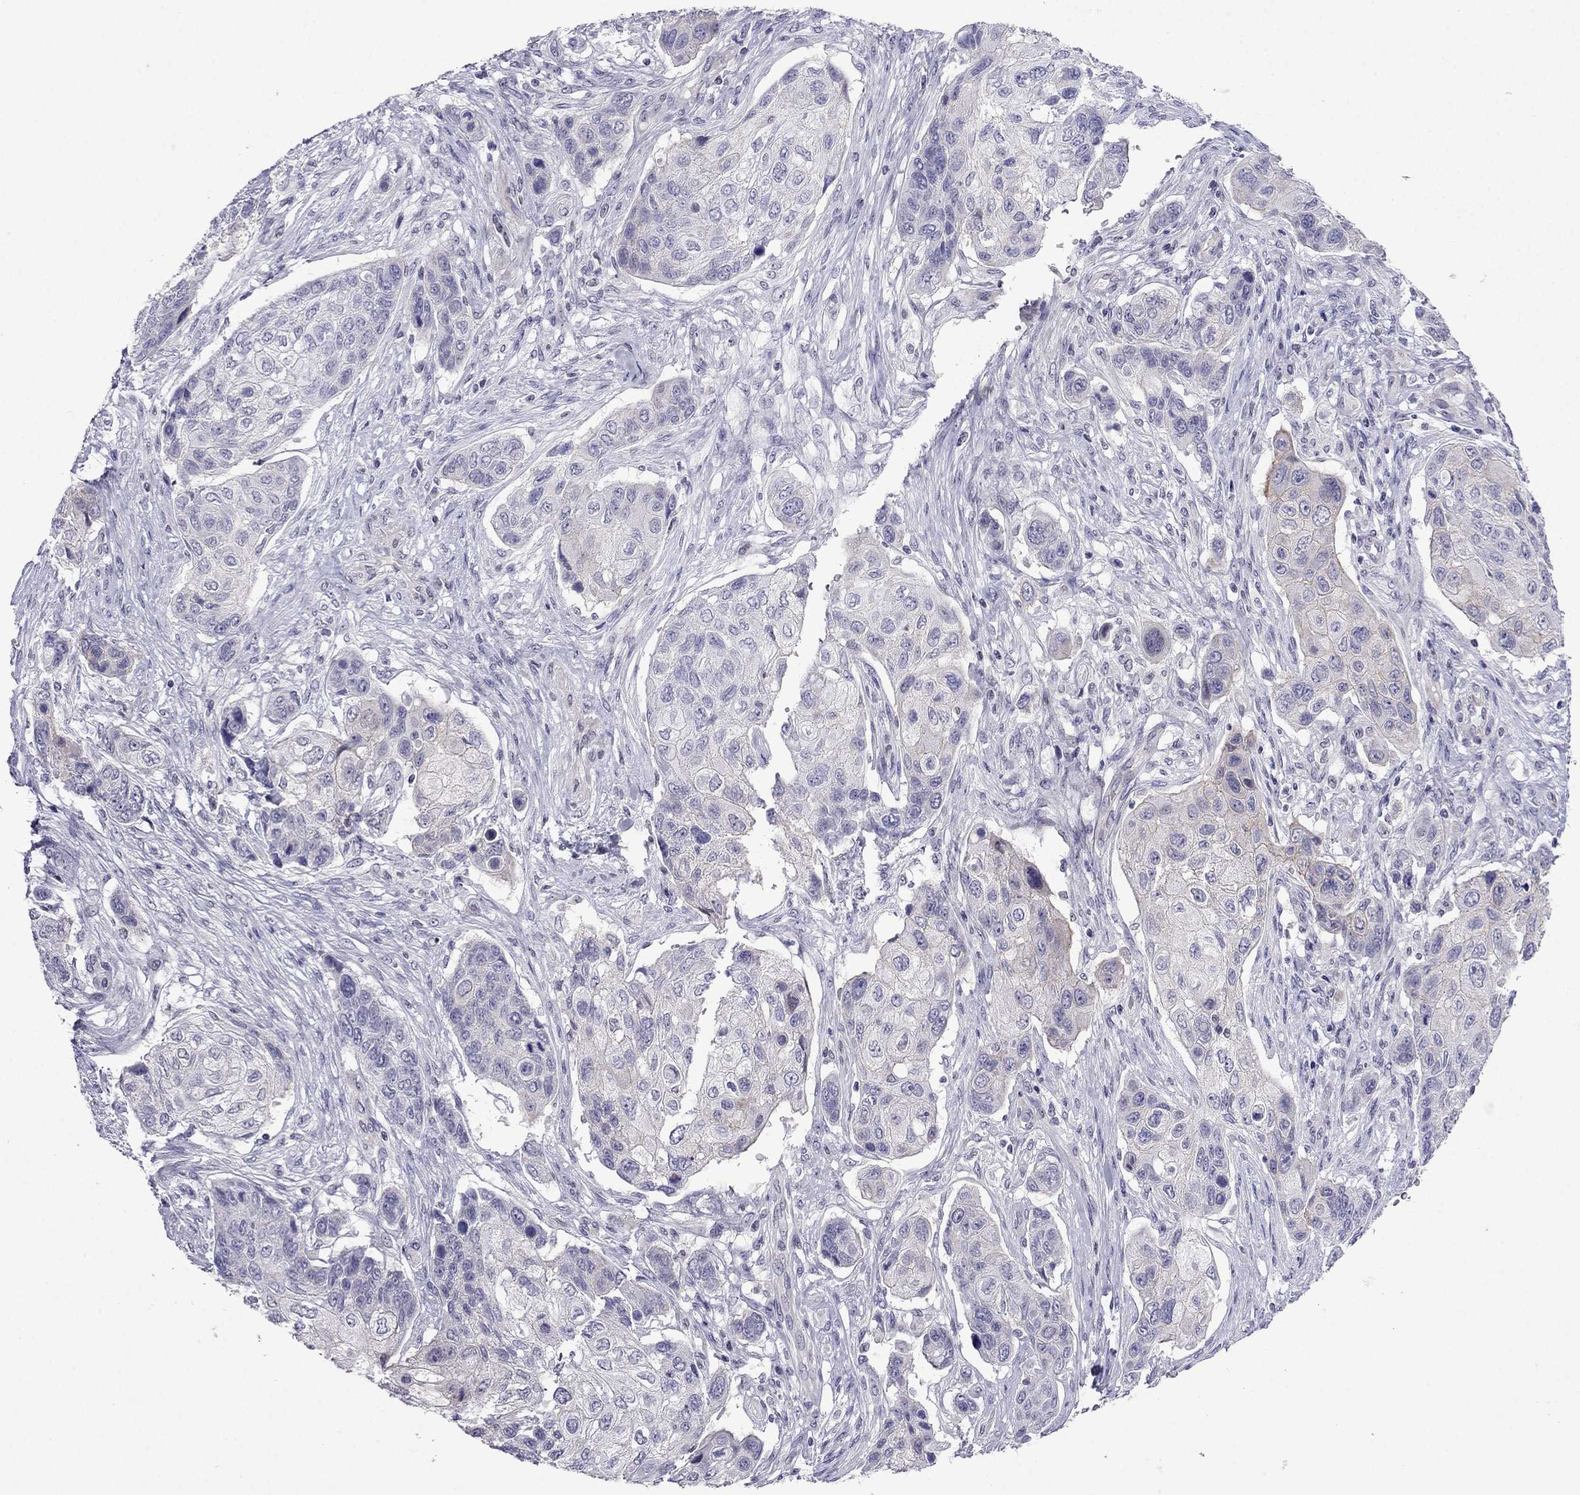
{"staining": {"intensity": "weak", "quantity": "<25%", "location": "cytoplasmic/membranous"}, "tissue": "lung cancer", "cell_type": "Tumor cells", "image_type": "cancer", "snomed": [{"axis": "morphology", "description": "Normal tissue, NOS"}, {"axis": "morphology", "description": "Squamous cell carcinoma, NOS"}, {"axis": "topography", "description": "Bronchus"}, {"axis": "topography", "description": "Lung"}], "caption": "Micrograph shows no significant protein staining in tumor cells of squamous cell carcinoma (lung).", "gene": "POM121L12", "patient": {"sex": "male", "age": 69}}